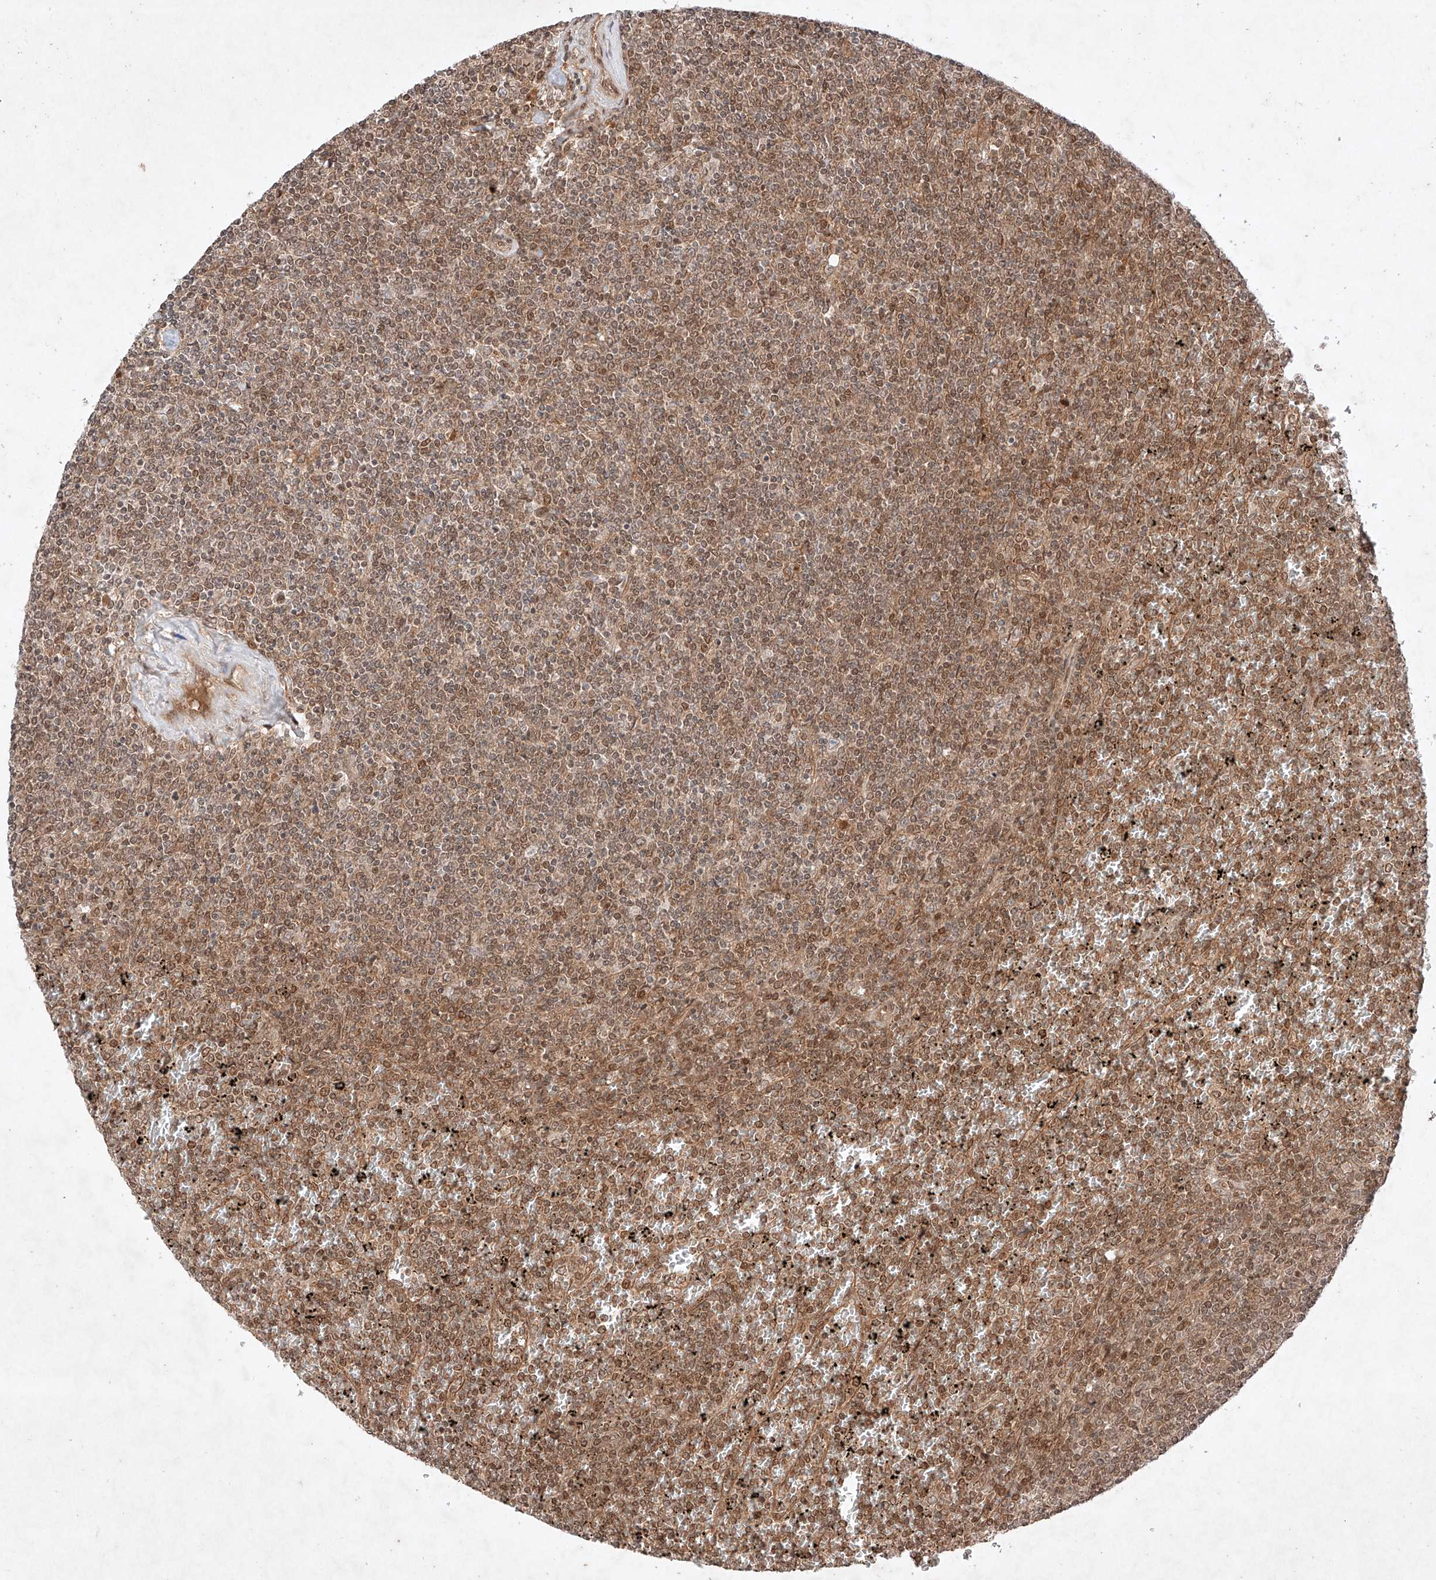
{"staining": {"intensity": "moderate", "quantity": ">75%", "location": "nuclear"}, "tissue": "lymphoma", "cell_type": "Tumor cells", "image_type": "cancer", "snomed": [{"axis": "morphology", "description": "Malignant lymphoma, non-Hodgkin's type, Low grade"}, {"axis": "topography", "description": "Spleen"}], "caption": "Immunohistochemistry (IHC) photomicrograph of human lymphoma stained for a protein (brown), which displays medium levels of moderate nuclear staining in about >75% of tumor cells.", "gene": "RNF31", "patient": {"sex": "female", "age": 19}}